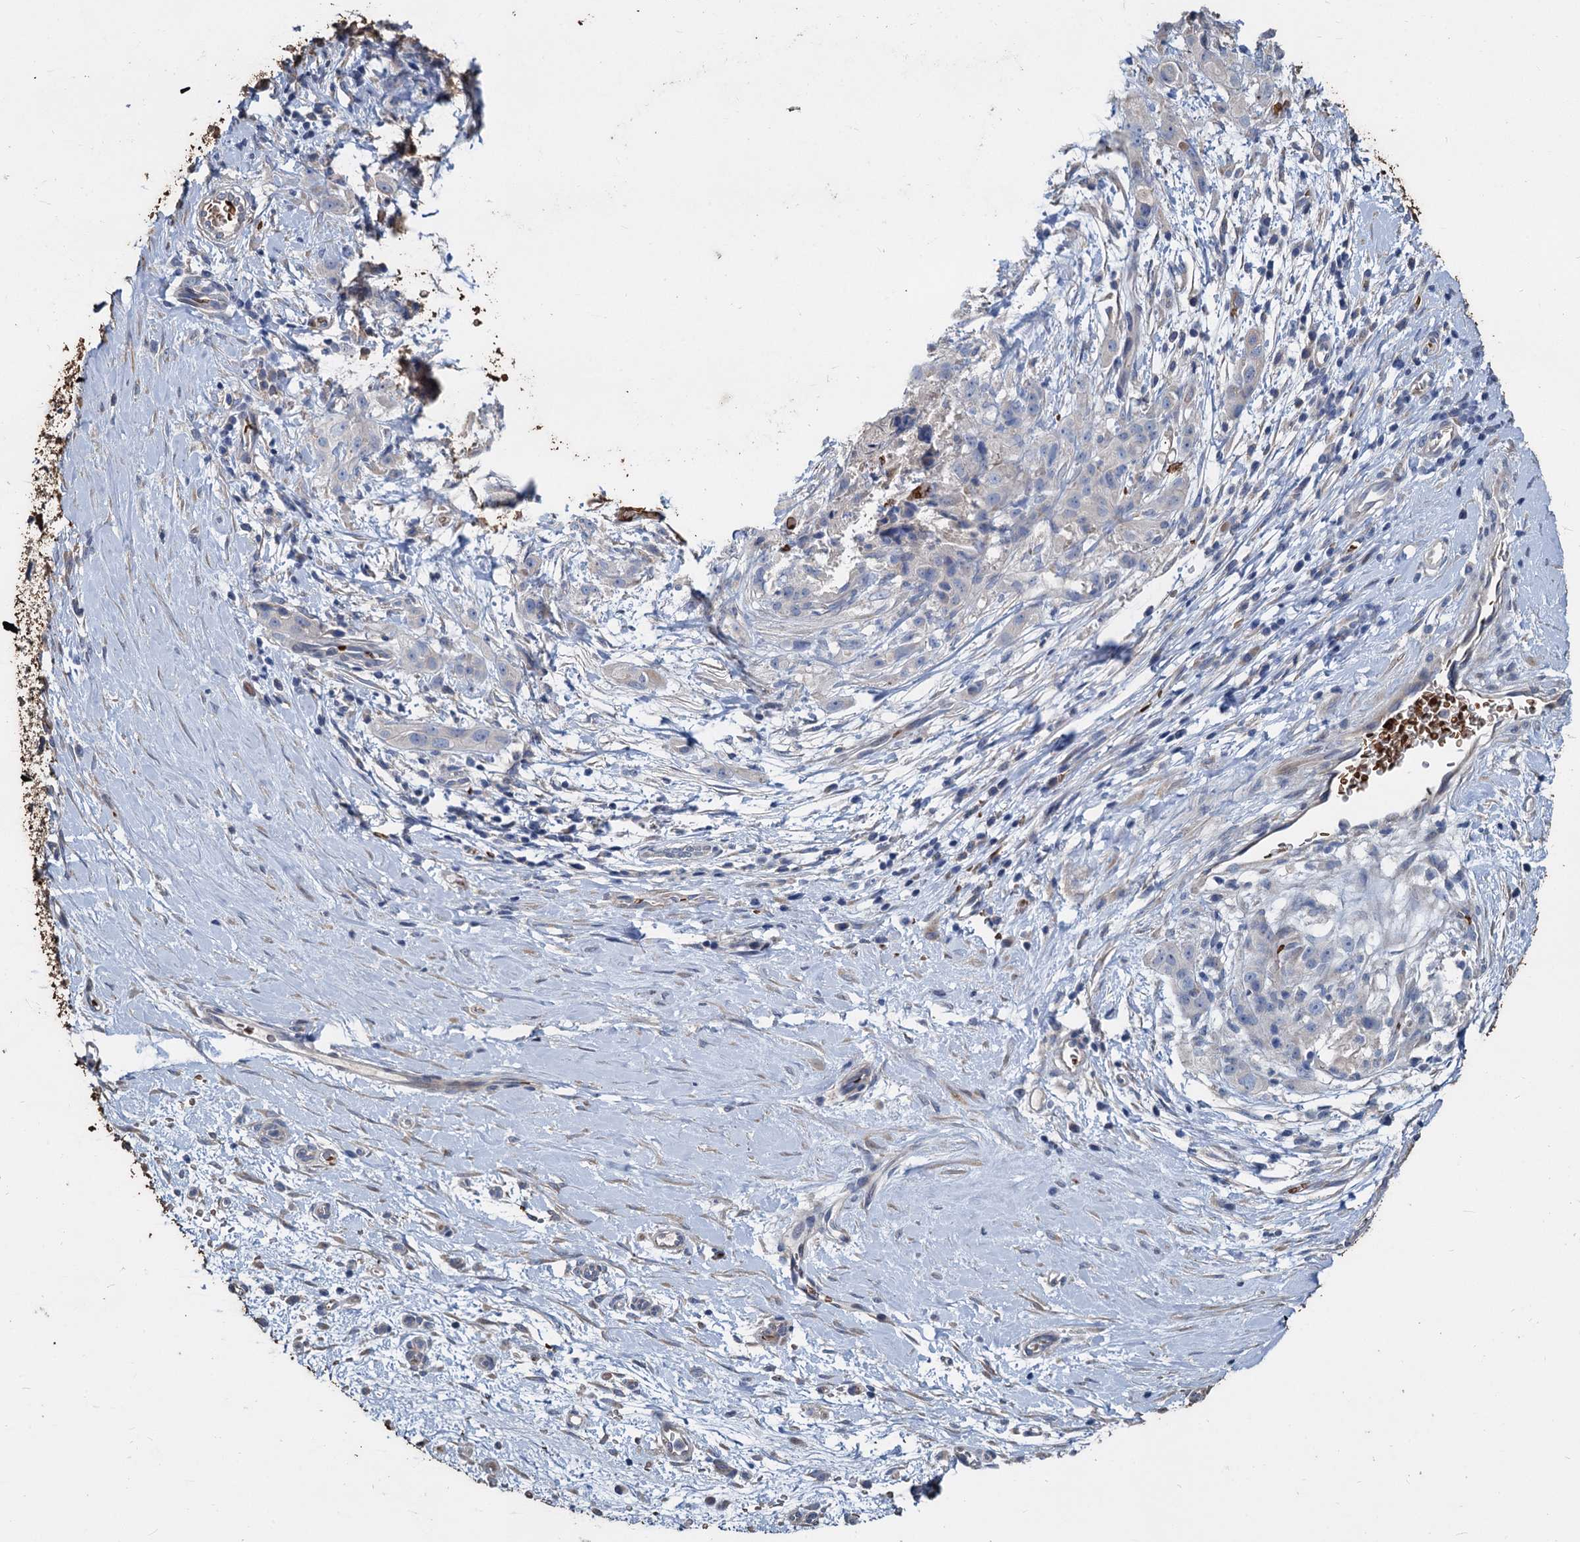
{"staining": {"intensity": "negative", "quantity": "none", "location": "none"}, "tissue": "stomach cancer", "cell_type": "Tumor cells", "image_type": "cancer", "snomed": [{"axis": "morphology", "description": "Adenocarcinoma, NOS"}, {"axis": "topography", "description": "Stomach"}], "caption": "This is an IHC image of adenocarcinoma (stomach). There is no positivity in tumor cells.", "gene": "TCTN2", "patient": {"sex": "male", "age": 48}}